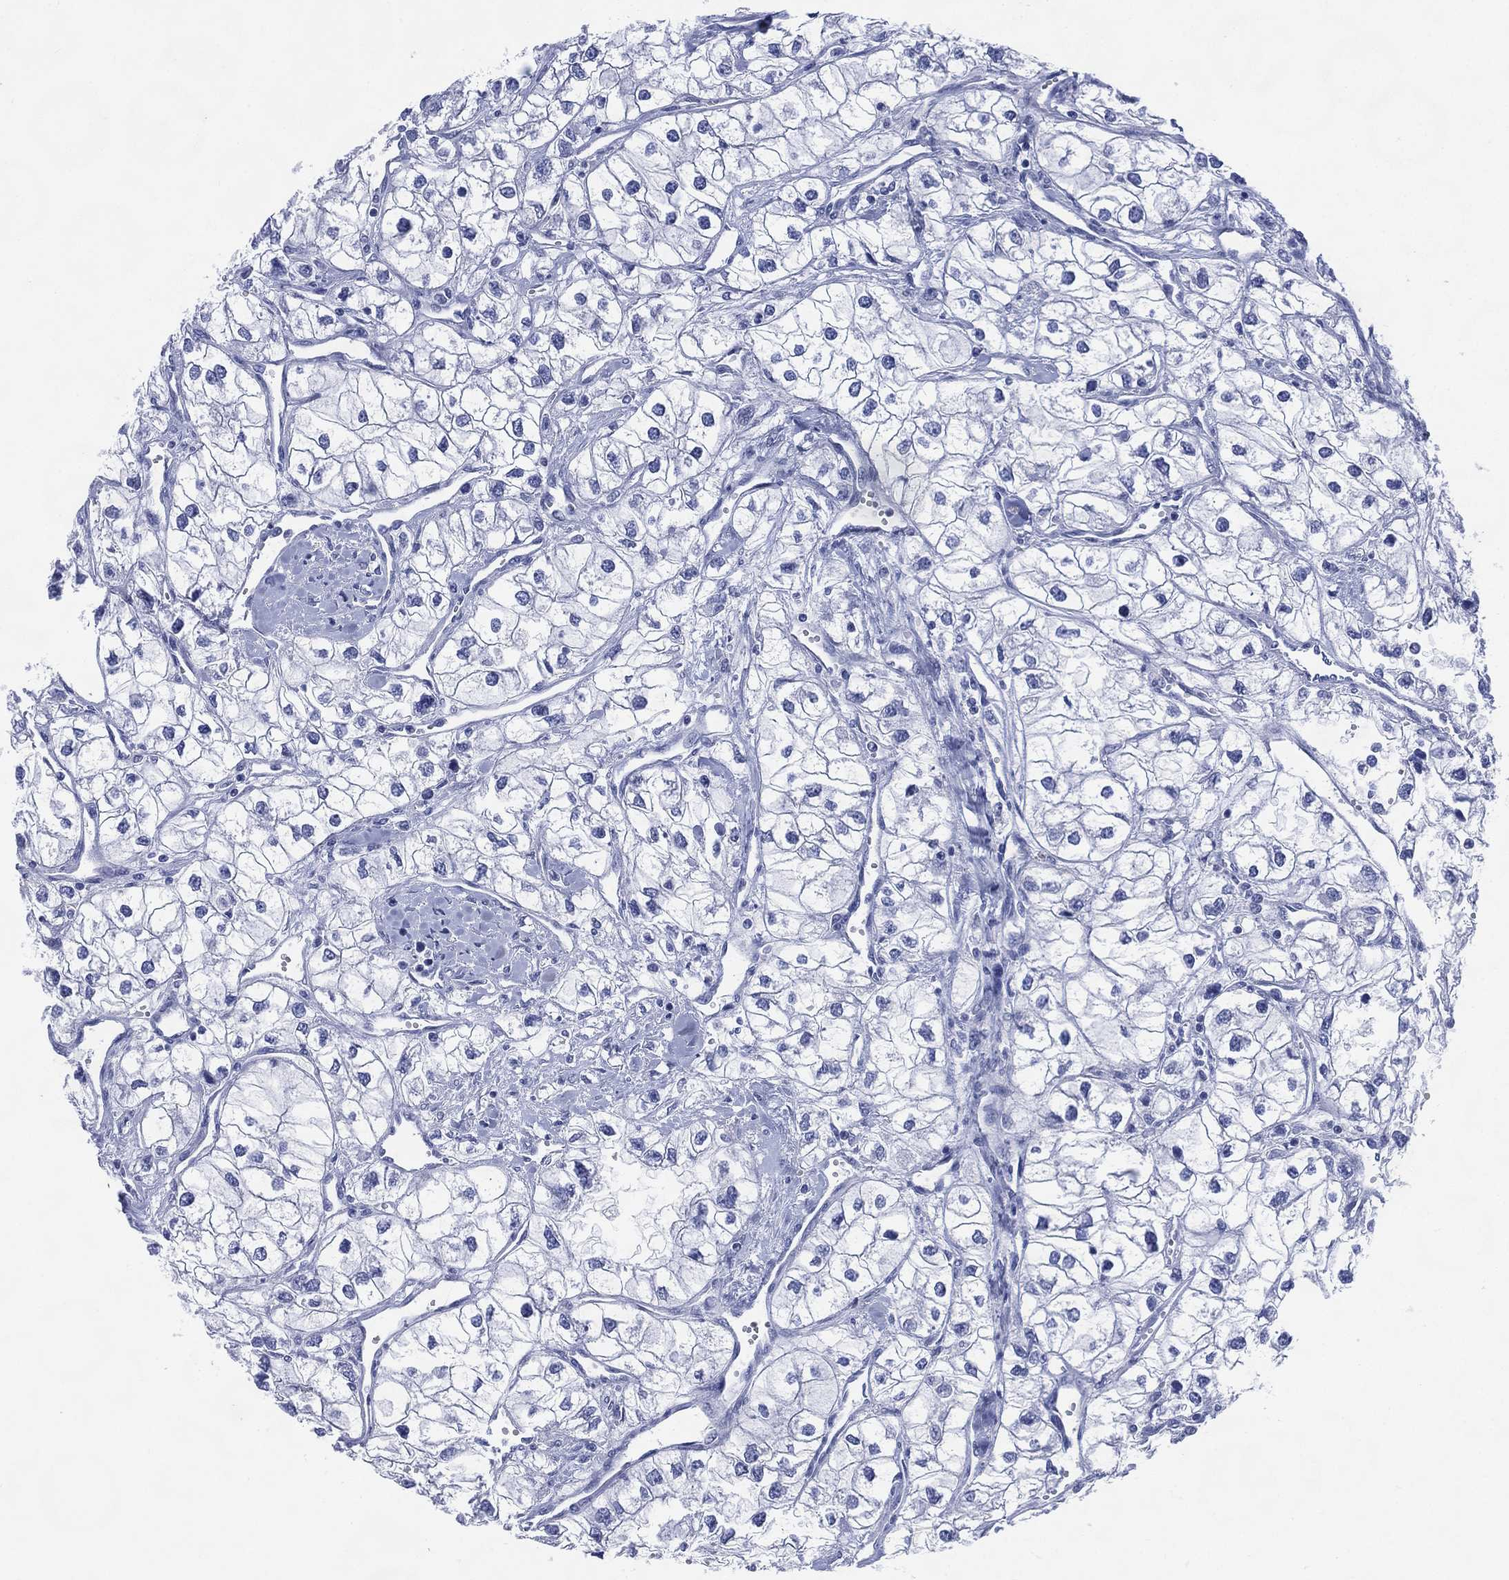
{"staining": {"intensity": "negative", "quantity": "none", "location": "none"}, "tissue": "renal cancer", "cell_type": "Tumor cells", "image_type": "cancer", "snomed": [{"axis": "morphology", "description": "Adenocarcinoma, NOS"}, {"axis": "topography", "description": "Kidney"}], "caption": "Renal adenocarcinoma was stained to show a protein in brown. There is no significant staining in tumor cells.", "gene": "TMEM247", "patient": {"sex": "male", "age": 59}}